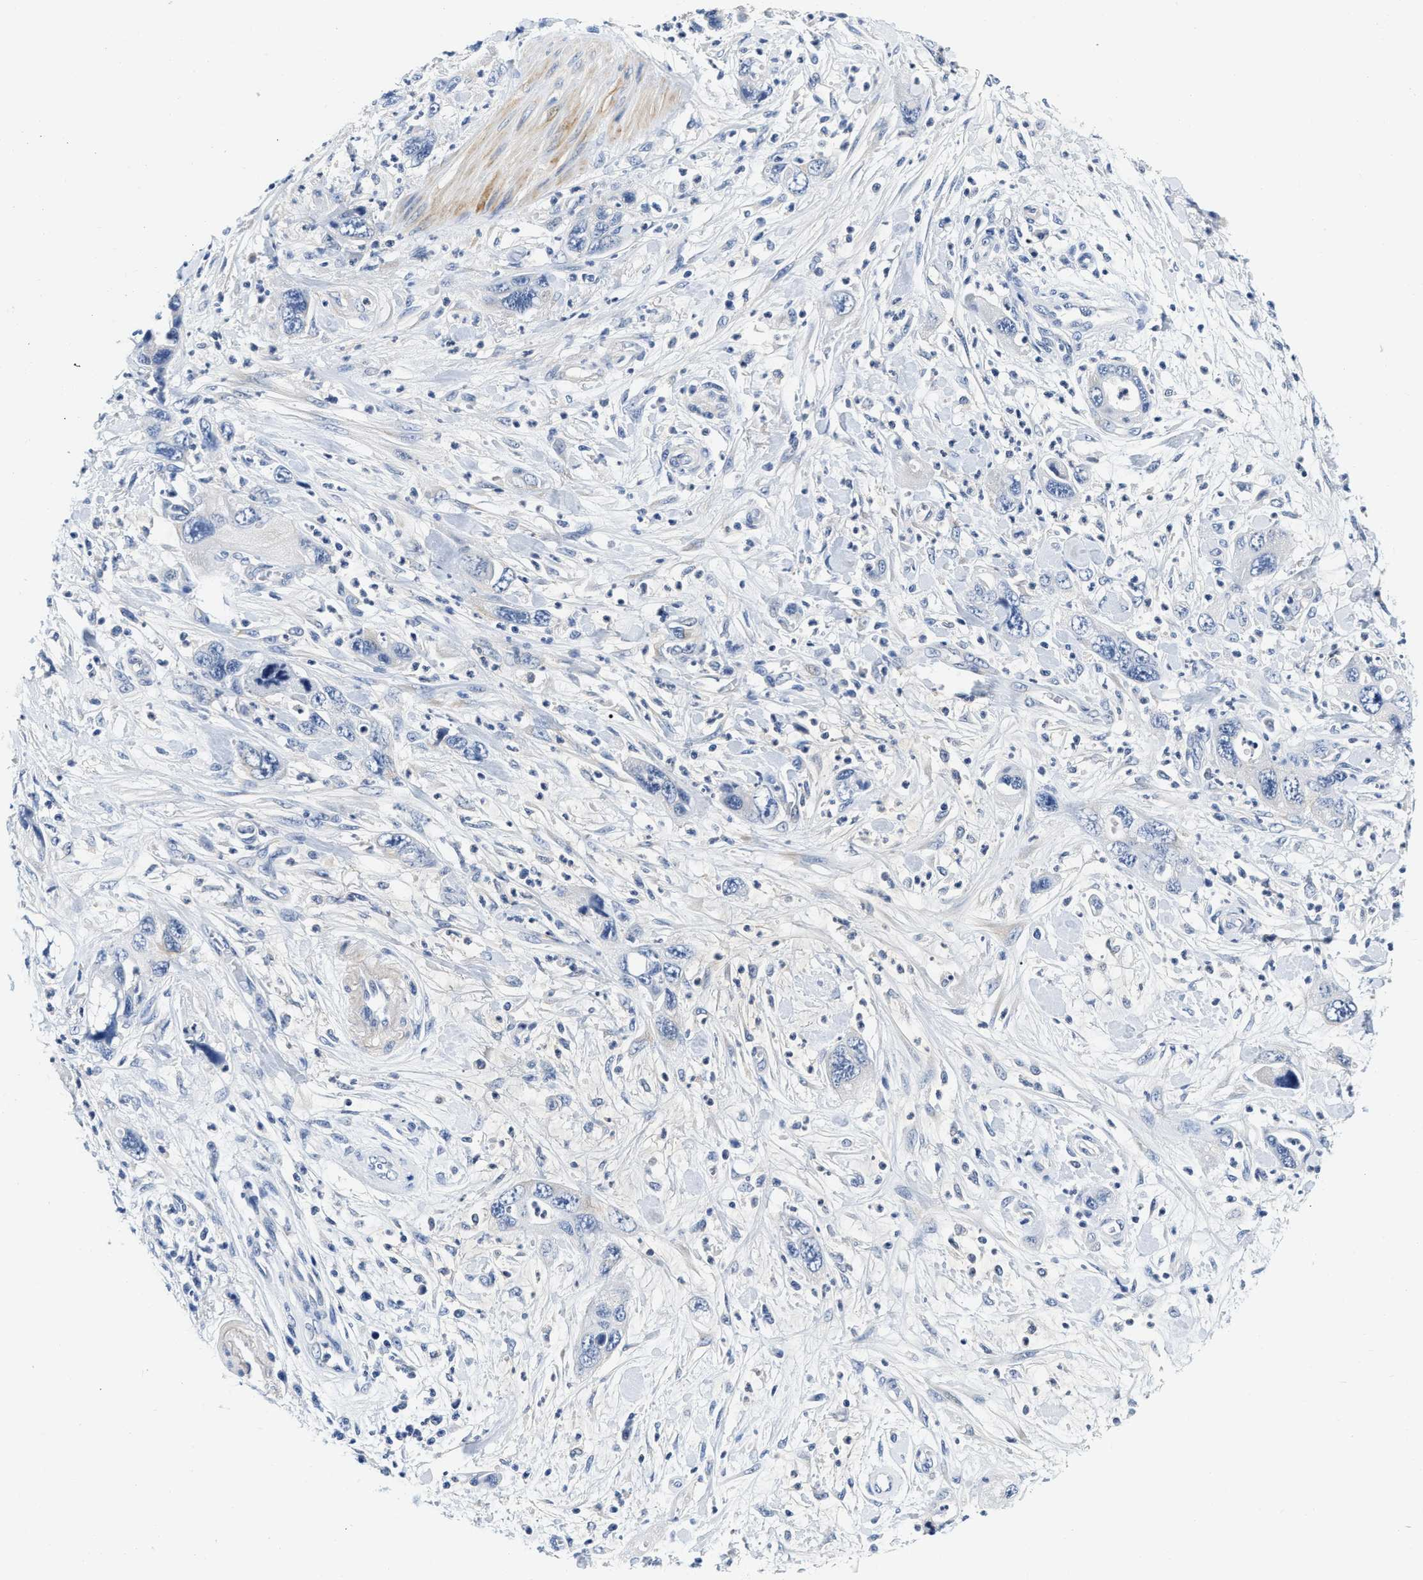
{"staining": {"intensity": "negative", "quantity": "none", "location": "none"}, "tissue": "pancreatic cancer", "cell_type": "Tumor cells", "image_type": "cancer", "snomed": [{"axis": "morphology", "description": "Adenocarcinoma, NOS"}, {"axis": "topography", "description": "Pancreas"}], "caption": "Human pancreatic adenocarcinoma stained for a protein using immunohistochemistry (IHC) reveals no staining in tumor cells.", "gene": "EIF2AK2", "patient": {"sex": "female", "age": 70}}